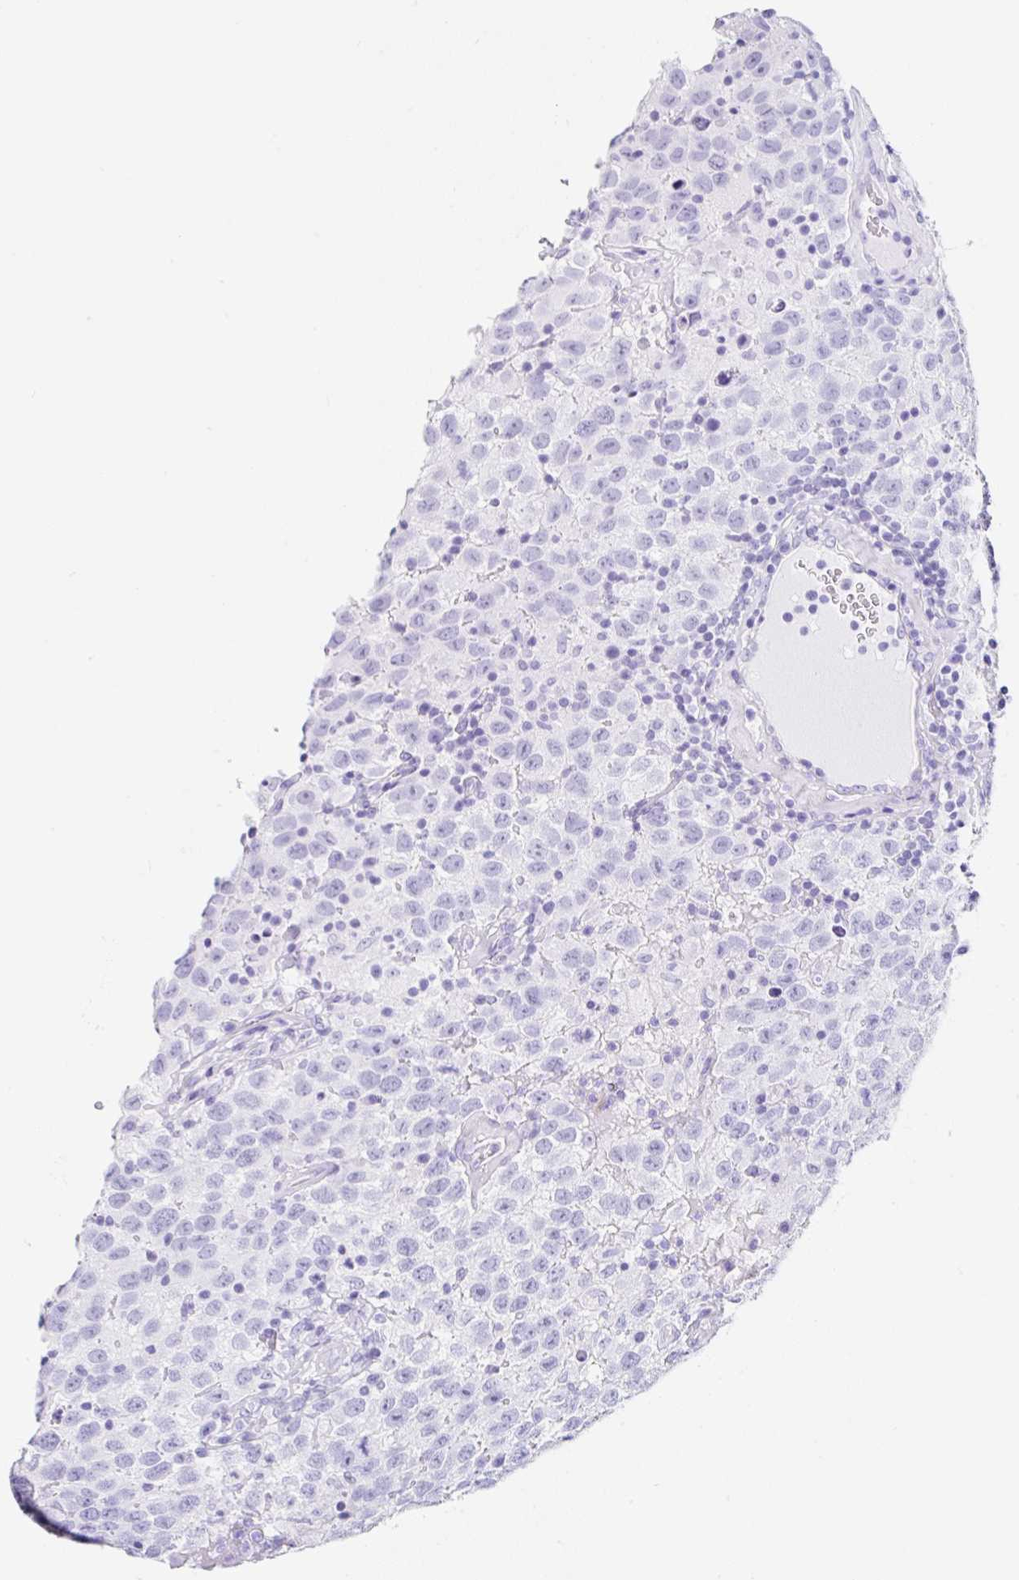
{"staining": {"intensity": "negative", "quantity": "none", "location": "none"}, "tissue": "testis cancer", "cell_type": "Tumor cells", "image_type": "cancer", "snomed": [{"axis": "morphology", "description": "Seminoma, NOS"}, {"axis": "topography", "description": "Testis"}], "caption": "Immunohistochemistry (IHC) photomicrograph of testis seminoma stained for a protein (brown), which exhibits no staining in tumor cells. (IHC, brightfield microscopy, high magnification).", "gene": "CLDND2", "patient": {"sex": "male", "age": 41}}